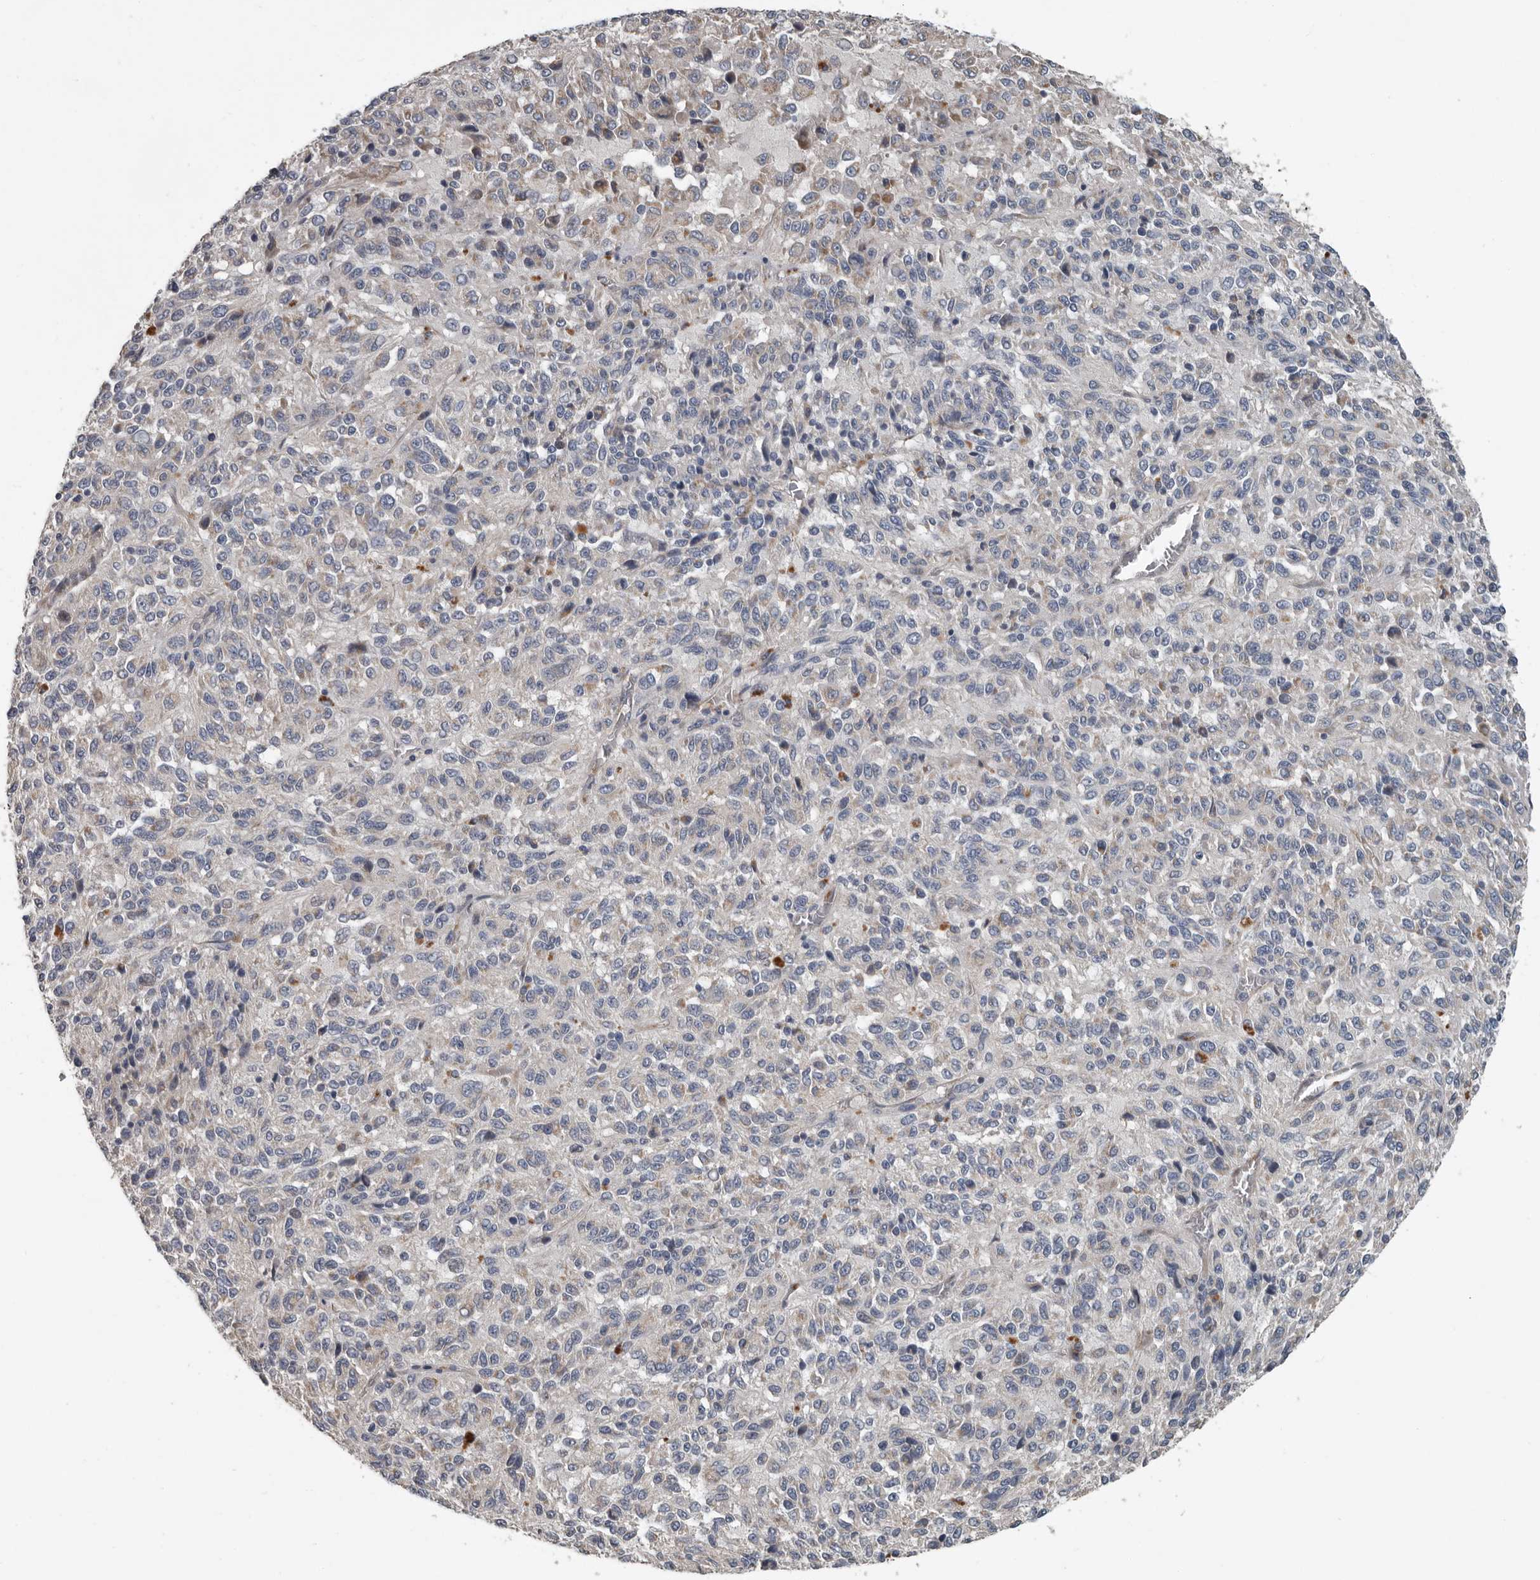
{"staining": {"intensity": "negative", "quantity": "none", "location": "none"}, "tissue": "melanoma", "cell_type": "Tumor cells", "image_type": "cancer", "snomed": [{"axis": "morphology", "description": "Malignant melanoma, Metastatic site"}, {"axis": "topography", "description": "Lung"}], "caption": "A histopathology image of human melanoma is negative for staining in tumor cells. (DAB (3,3'-diaminobenzidine) immunohistochemistry (IHC), high magnification).", "gene": "DPY19L4", "patient": {"sex": "male", "age": 64}}